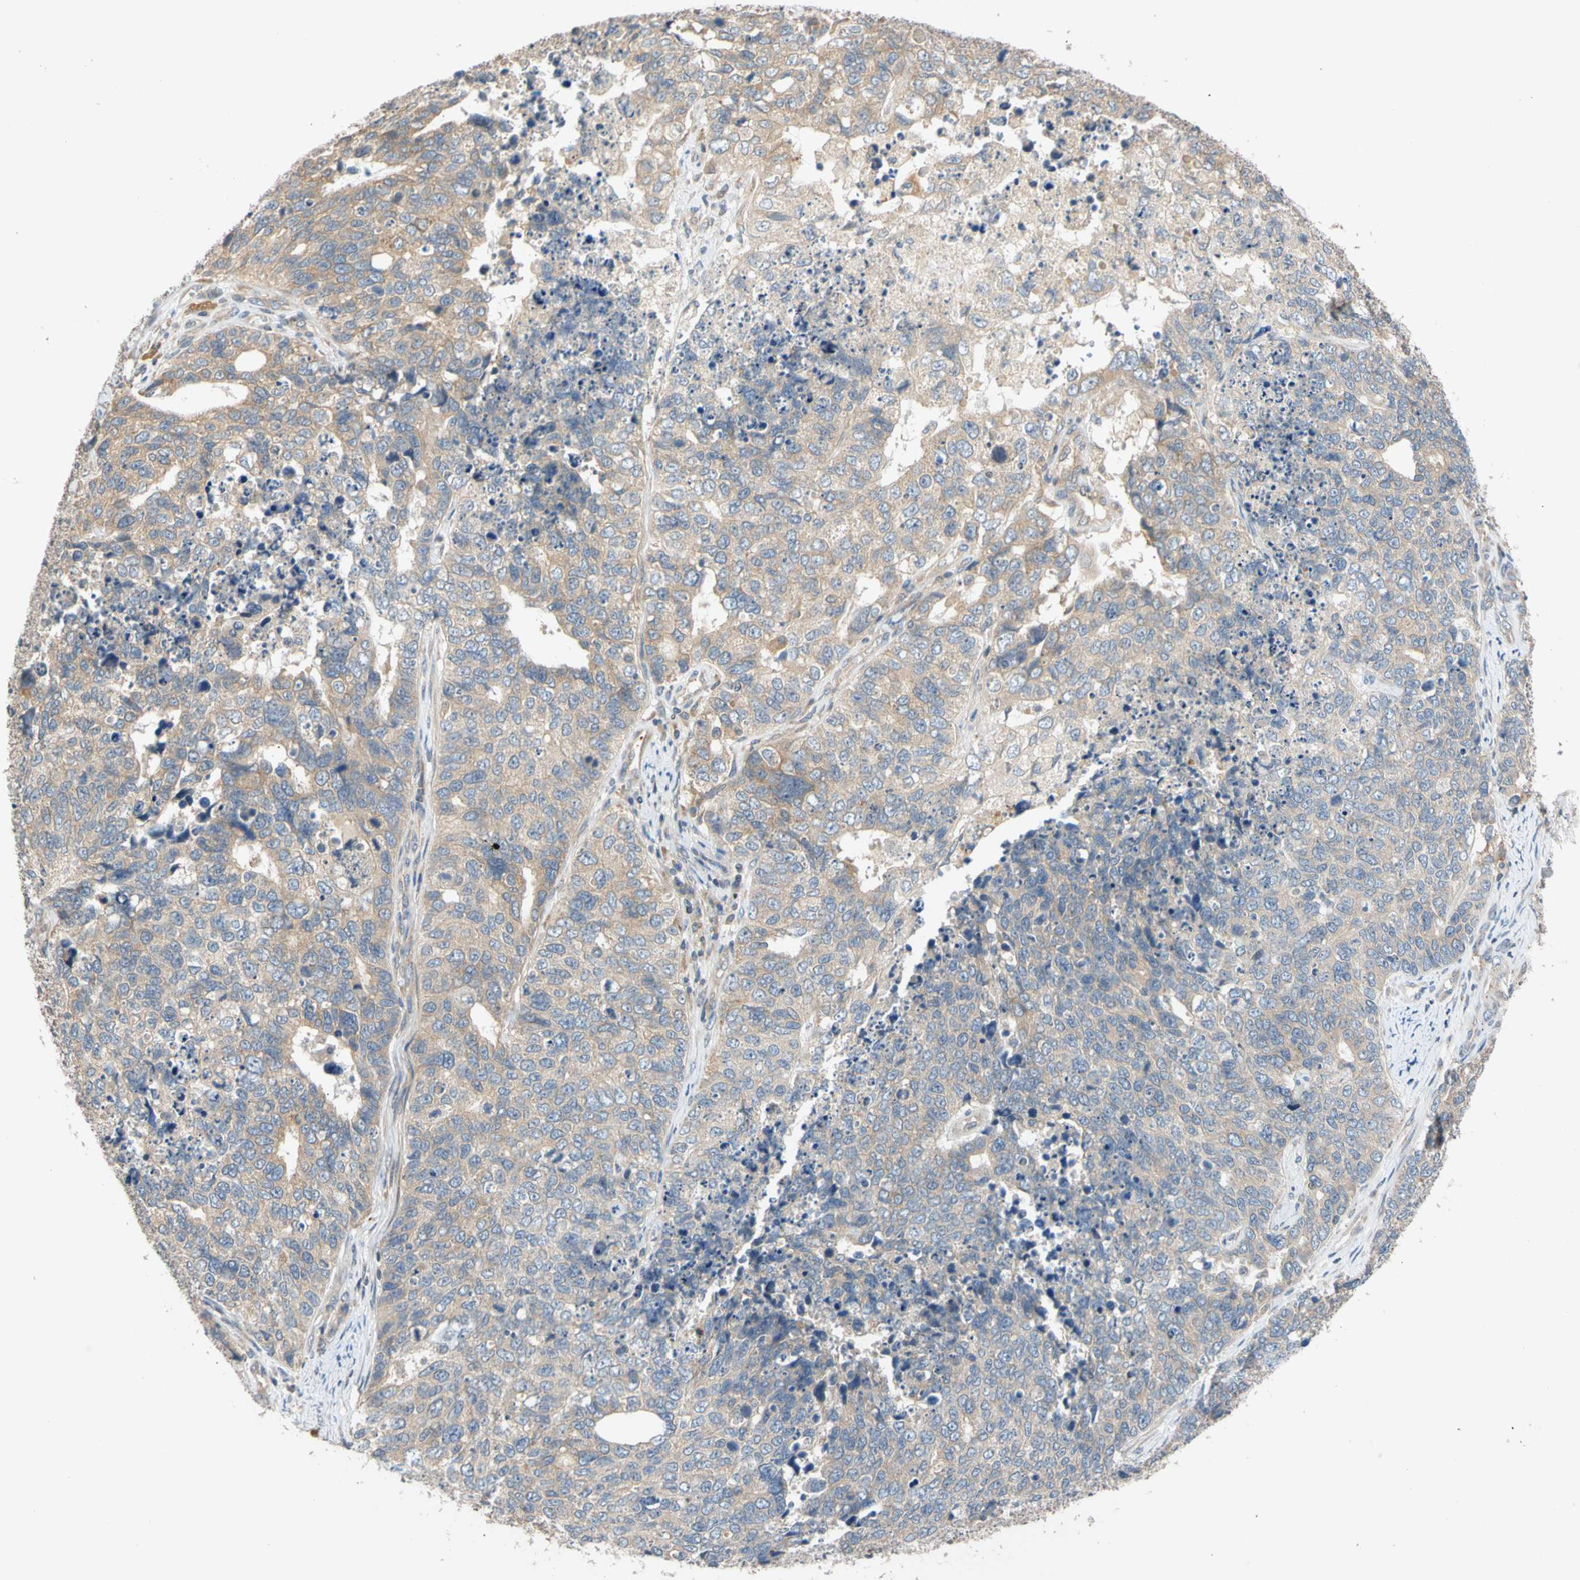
{"staining": {"intensity": "weak", "quantity": ">75%", "location": "cytoplasmic/membranous"}, "tissue": "cervical cancer", "cell_type": "Tumor cells", "image_type": "cancer", "snomed": [{"axis": "morphology", "description": "Squamous cell carcinoma, NOS"}, {"axis": "topography", "description": "Cervix"}], "caption": "IHC of cervical cancer shows low levels of weak cytoplasmic/membranous staining in about >75% of tumor cells. (Stains: DAB (3,3'-diaminobenzidine) in brown, nuclei in blue, Microscopy: brightfield microscopy at high magnification).", "gene": "CNST", "patient": {"sex": "female", "age": 63}}